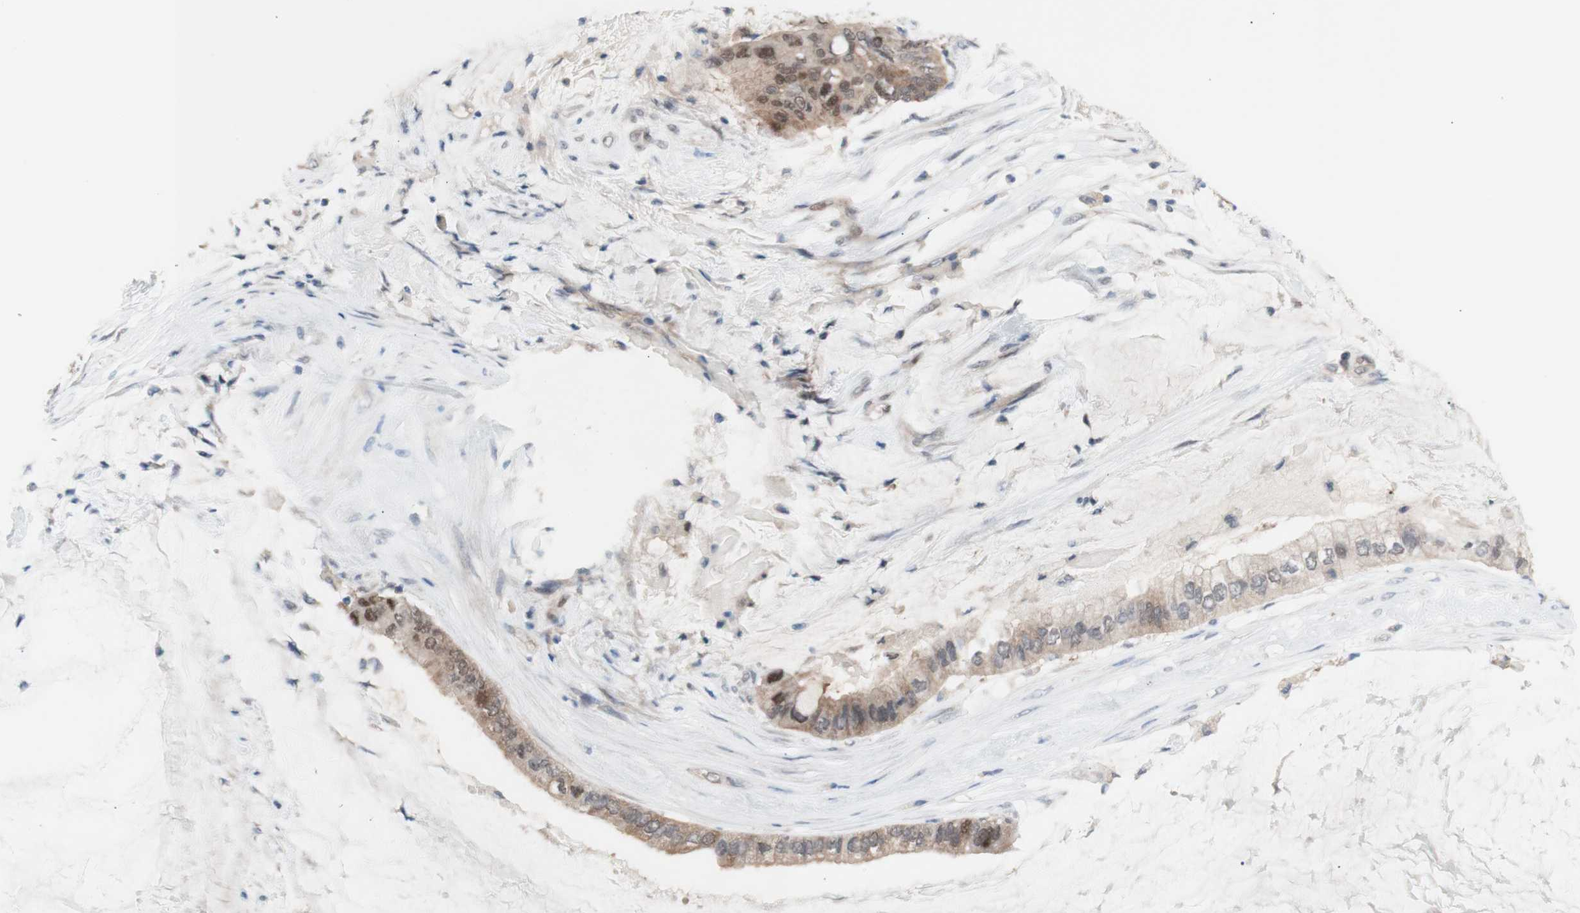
{"staining": {"intensity": "weak", "quantity": ">75%", "location": "cytoplasmic/membranous"}, "tissue": "ovarian cancer", "cell_type": "Tumor cells", "image_type": "cancer", "snomed": [{"axis": "morphology", "description": "Cystadenocarcinoma, mucinous, NOS"}, {"axis": "topography", "description": "Ovary"}], "caption": "Ovarian cancer (mucinous cystadenocarcinoma) was stained to show a protein in brown. There is low levels of weak cytoplasmic/membranous staining in approximately >75% of tumor cells.", "gene": "PRMT5", "patient": {"sex": "female", "age": 80}}